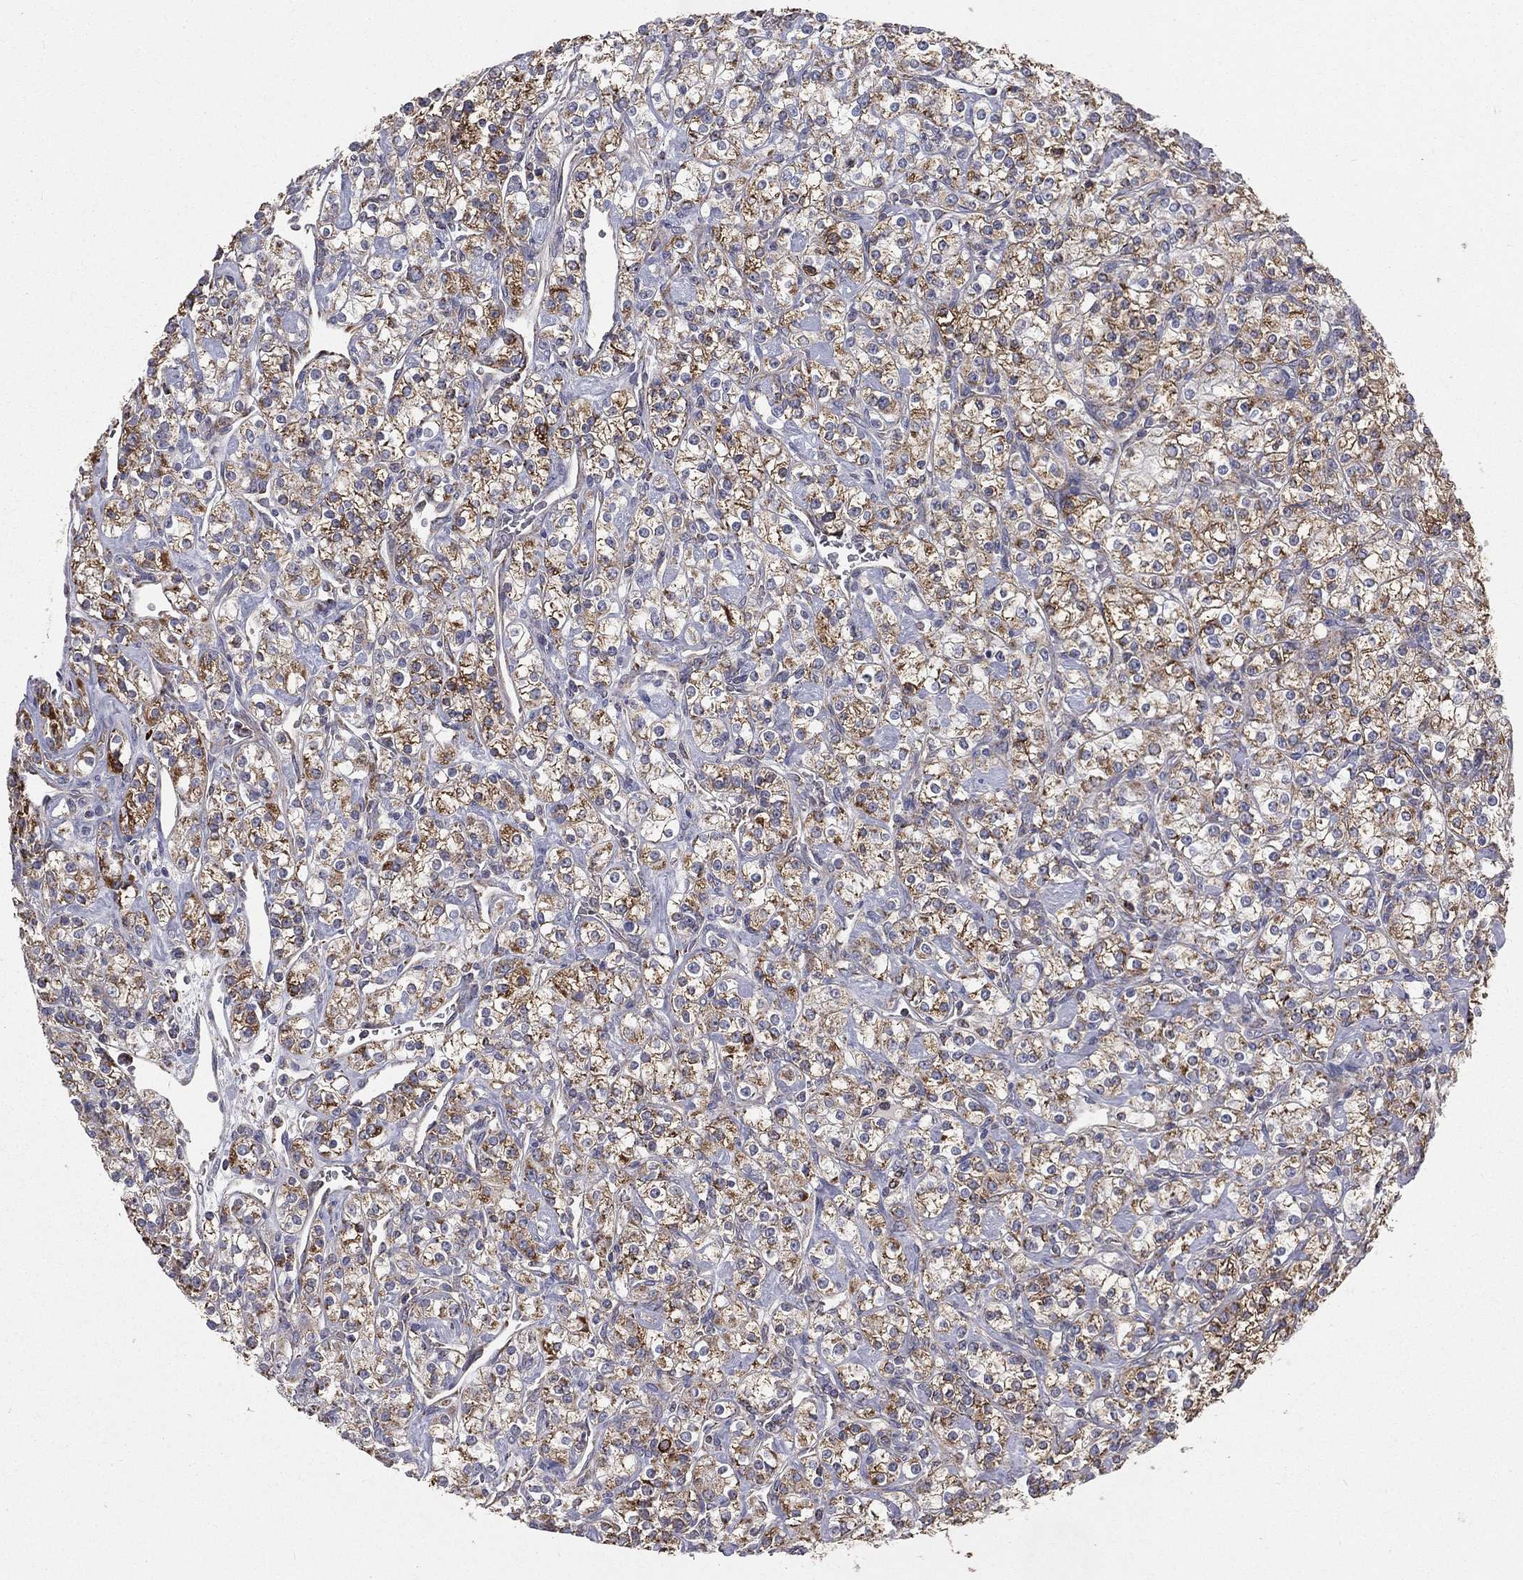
{"staining": {"intensity": "moderate", "quantity": "25%-75%", "location": "cytoplasmic/membranous"}, "tissue": "renal cancer", "cell_type": "Tumor cells", "image_type": "cancer", "snomed": [{"axis": "morphology", "description": "Adenocarcinoma, NOS"}, {"axis": "topography", "description": "Kidney"}], "caption": "Immunohistochemistry staining of renal adenocarcinoma, which exhibits medium levels of moderate cytoplasmic/membranous positivity in approximately 25%-75% of tumor cells indicating moderate cytoplasmic/membranous protein staining. The staining was performed using DAB (brown) for protein detection and nuclei were counterstained in hematoxylin (blue).", "gene": "HADH", "patient": {"sex": "male", "age": 77}}